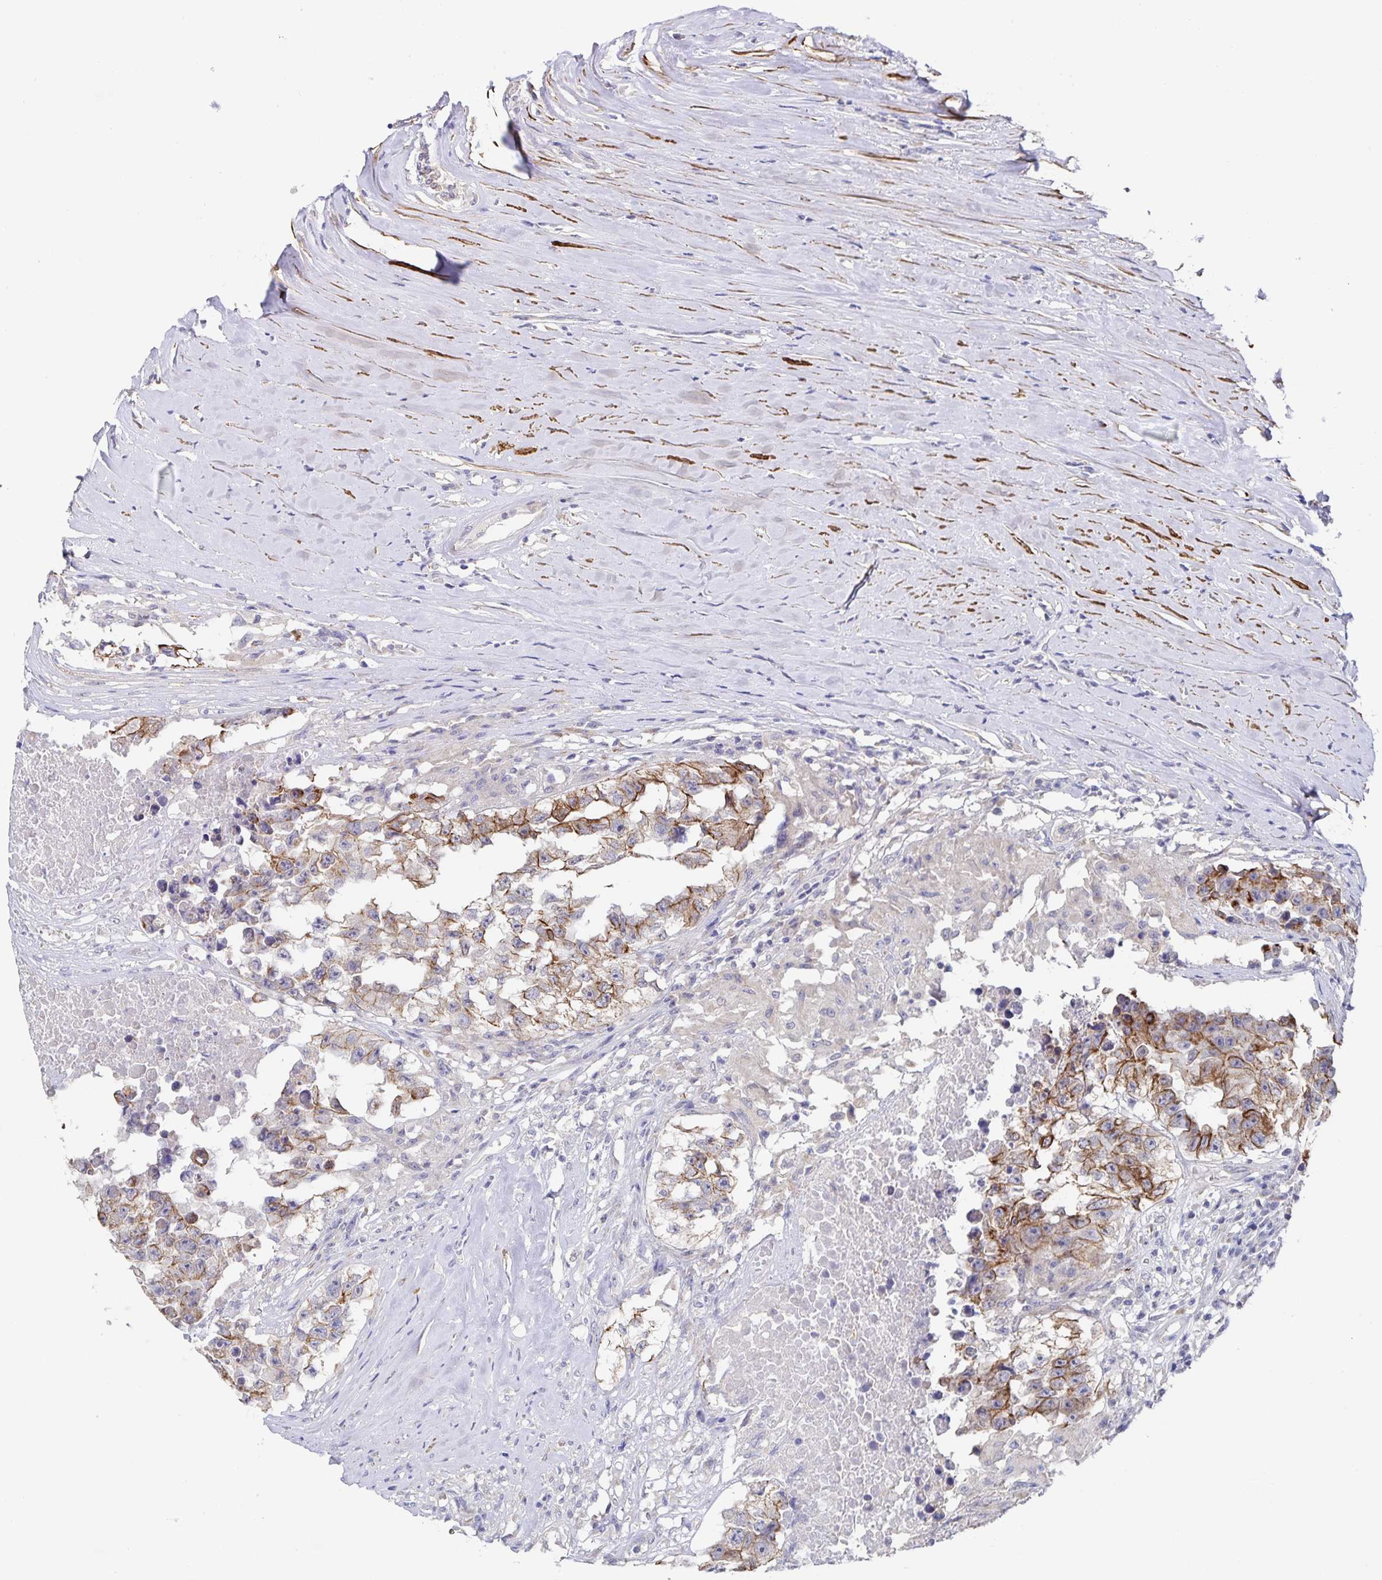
{"staining": {"intensity": "moderate", "quantity": "<25%", "location": "cytoplasmic/membranous"}, "tissue": "testis cancer", "cell_type": "Tumor cells", "image_type": "cancer", "snomed": [{"axis": "morphology", "description": "Carcinoma, Embryonal, NOS"}, {"axis": "topography", "description": "Testis"}], "caption": "Immunohistochemistry photomicrograph of neoplastic tissue: human embryonal carcinoma (testis) stained using immunohistochemistry shows low levels of moderate protein expression localized specifically in the cytoplasmic/membranous of tumor cells, appearing as a cytoplasmic/membranous brown color.", "gene": "ZIK1", "patient": {"sex": "male", "age": 83}}